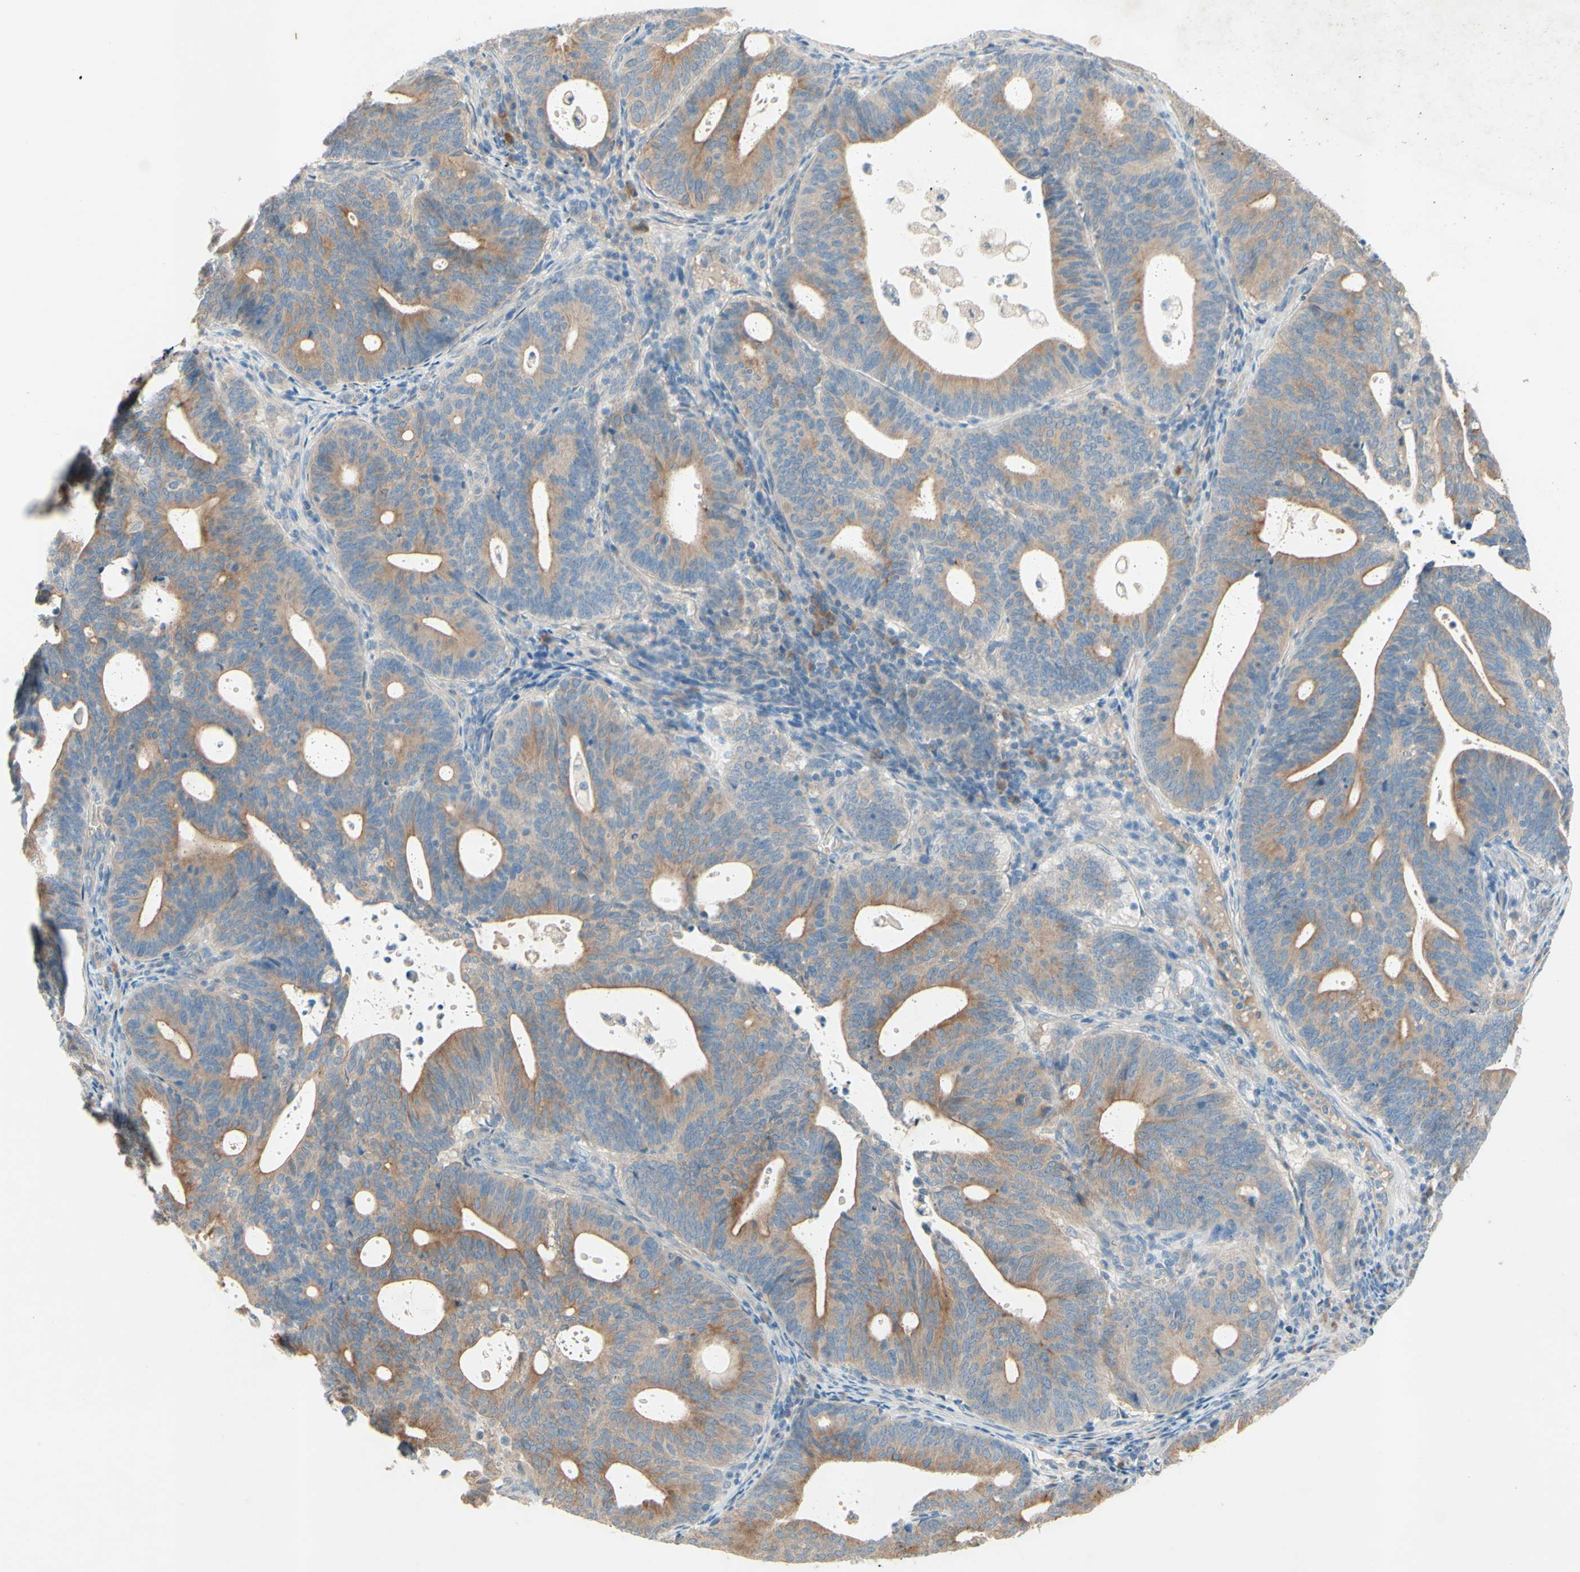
{"staining": {"intensity": "moderate", "quantity": ">75%", "location": "cytoplasmic/membranous"}, "tissue": "endometrial cancer", "cell_type": "Tumor cells", "image_type": "cancer", "snomed": [{"axis": "morphology", "description": "Adenocarcinoma, NOS"}, {"axis": "topography", "description": "Uterus"}], "caption": "Tumor cells show moderate cytoplasmic/membranous positivity in about >75% of cells in adenocarcinoma (endometrial). (IHC, brightfield microscopy, high magnification).", "gene": "IL2", "patient": {"sex": "female", "age": 83}}